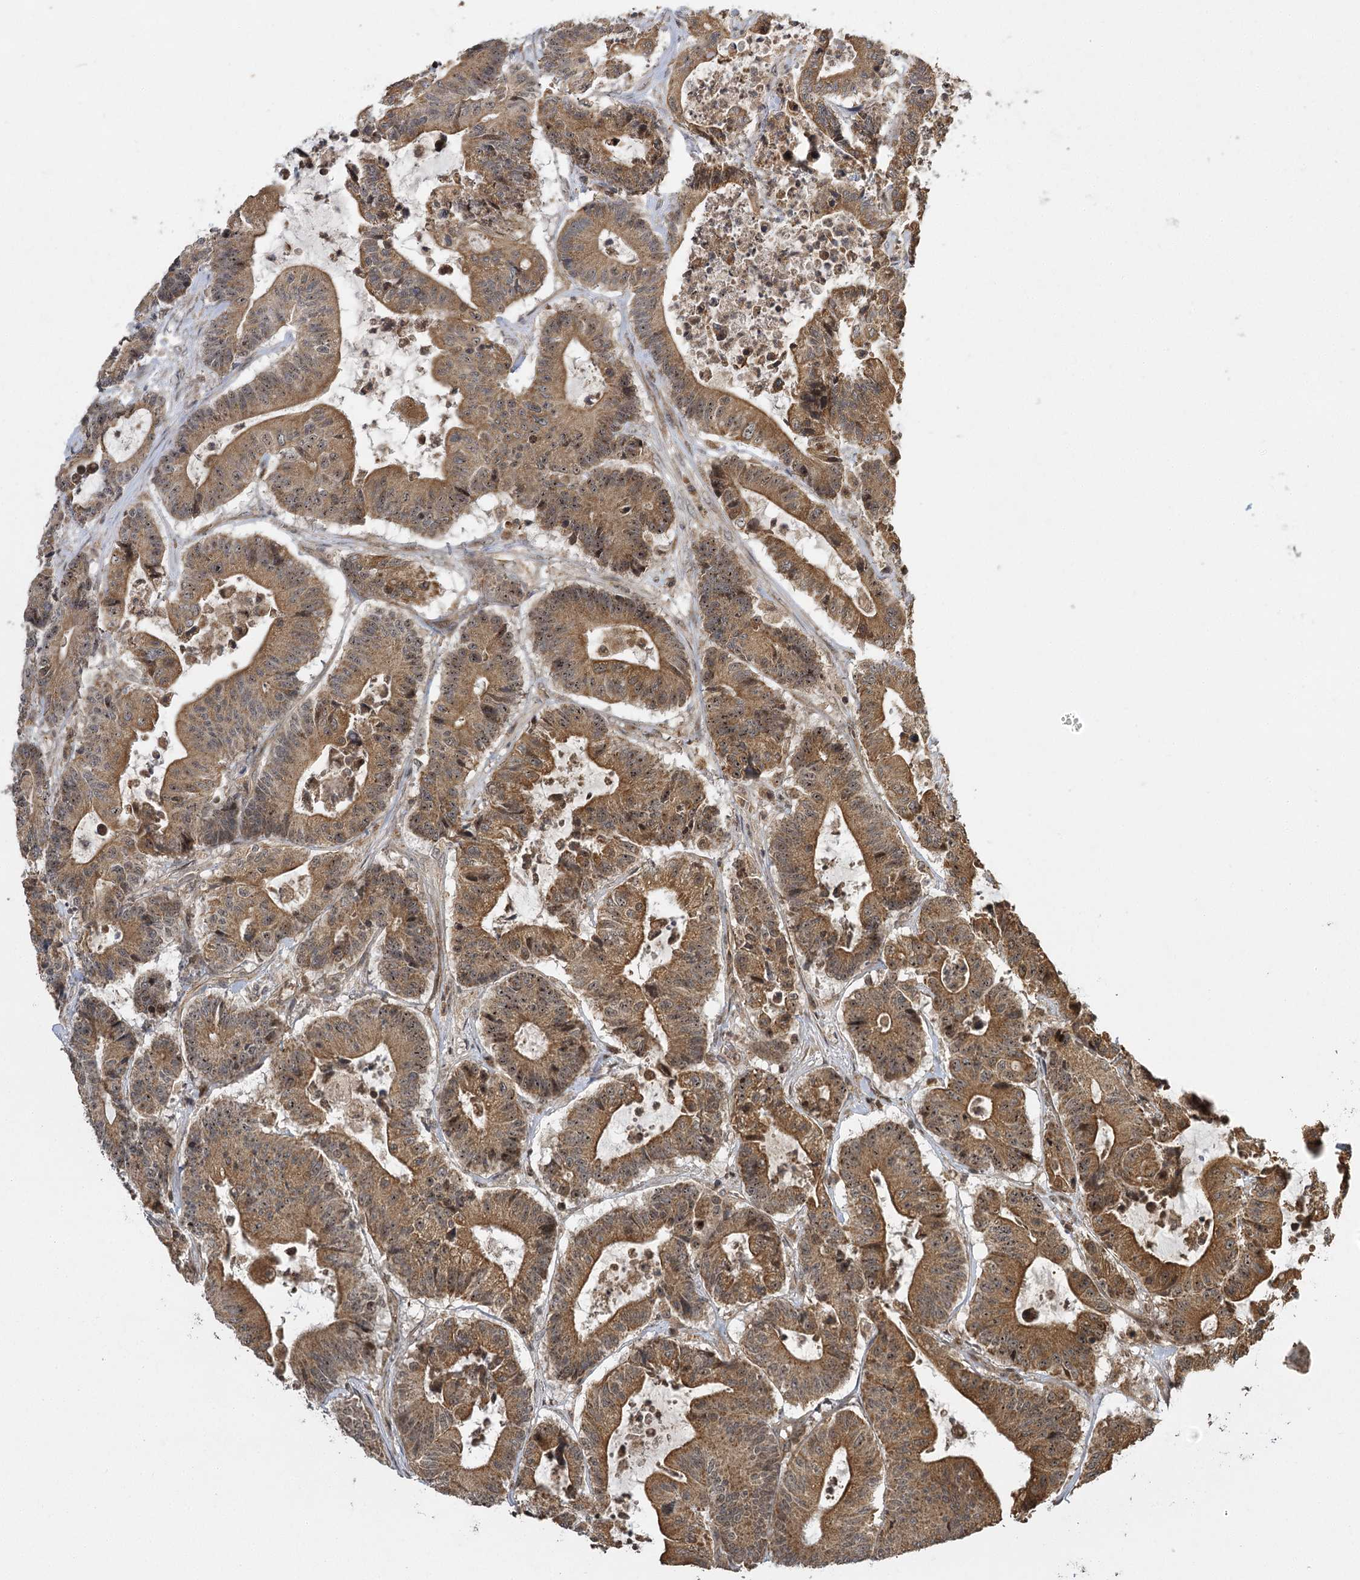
{"staining": {"intensity": "moderate", "quantity": ">75%", "location": "cytoplasmic/membranous,nuclear"}, "tissue": "colorectal cancer", "cell_type": "Tumor cells", "image_type": "cancer", "snomed": [{"axis": "morphology", "description": "Adenocarcinoma, NOS"}, {"axis": "topography", "description": "Colon"}], "caption": "Human colorectal cancer (adenocarcinoma) stained with a brown dye exhibits moderate cytoplasmic/membranous and nuclear positive staining in about >75% of tumor cells.", "gene": "IL11RA", "patient": {"sex": "female", "age": 84}}